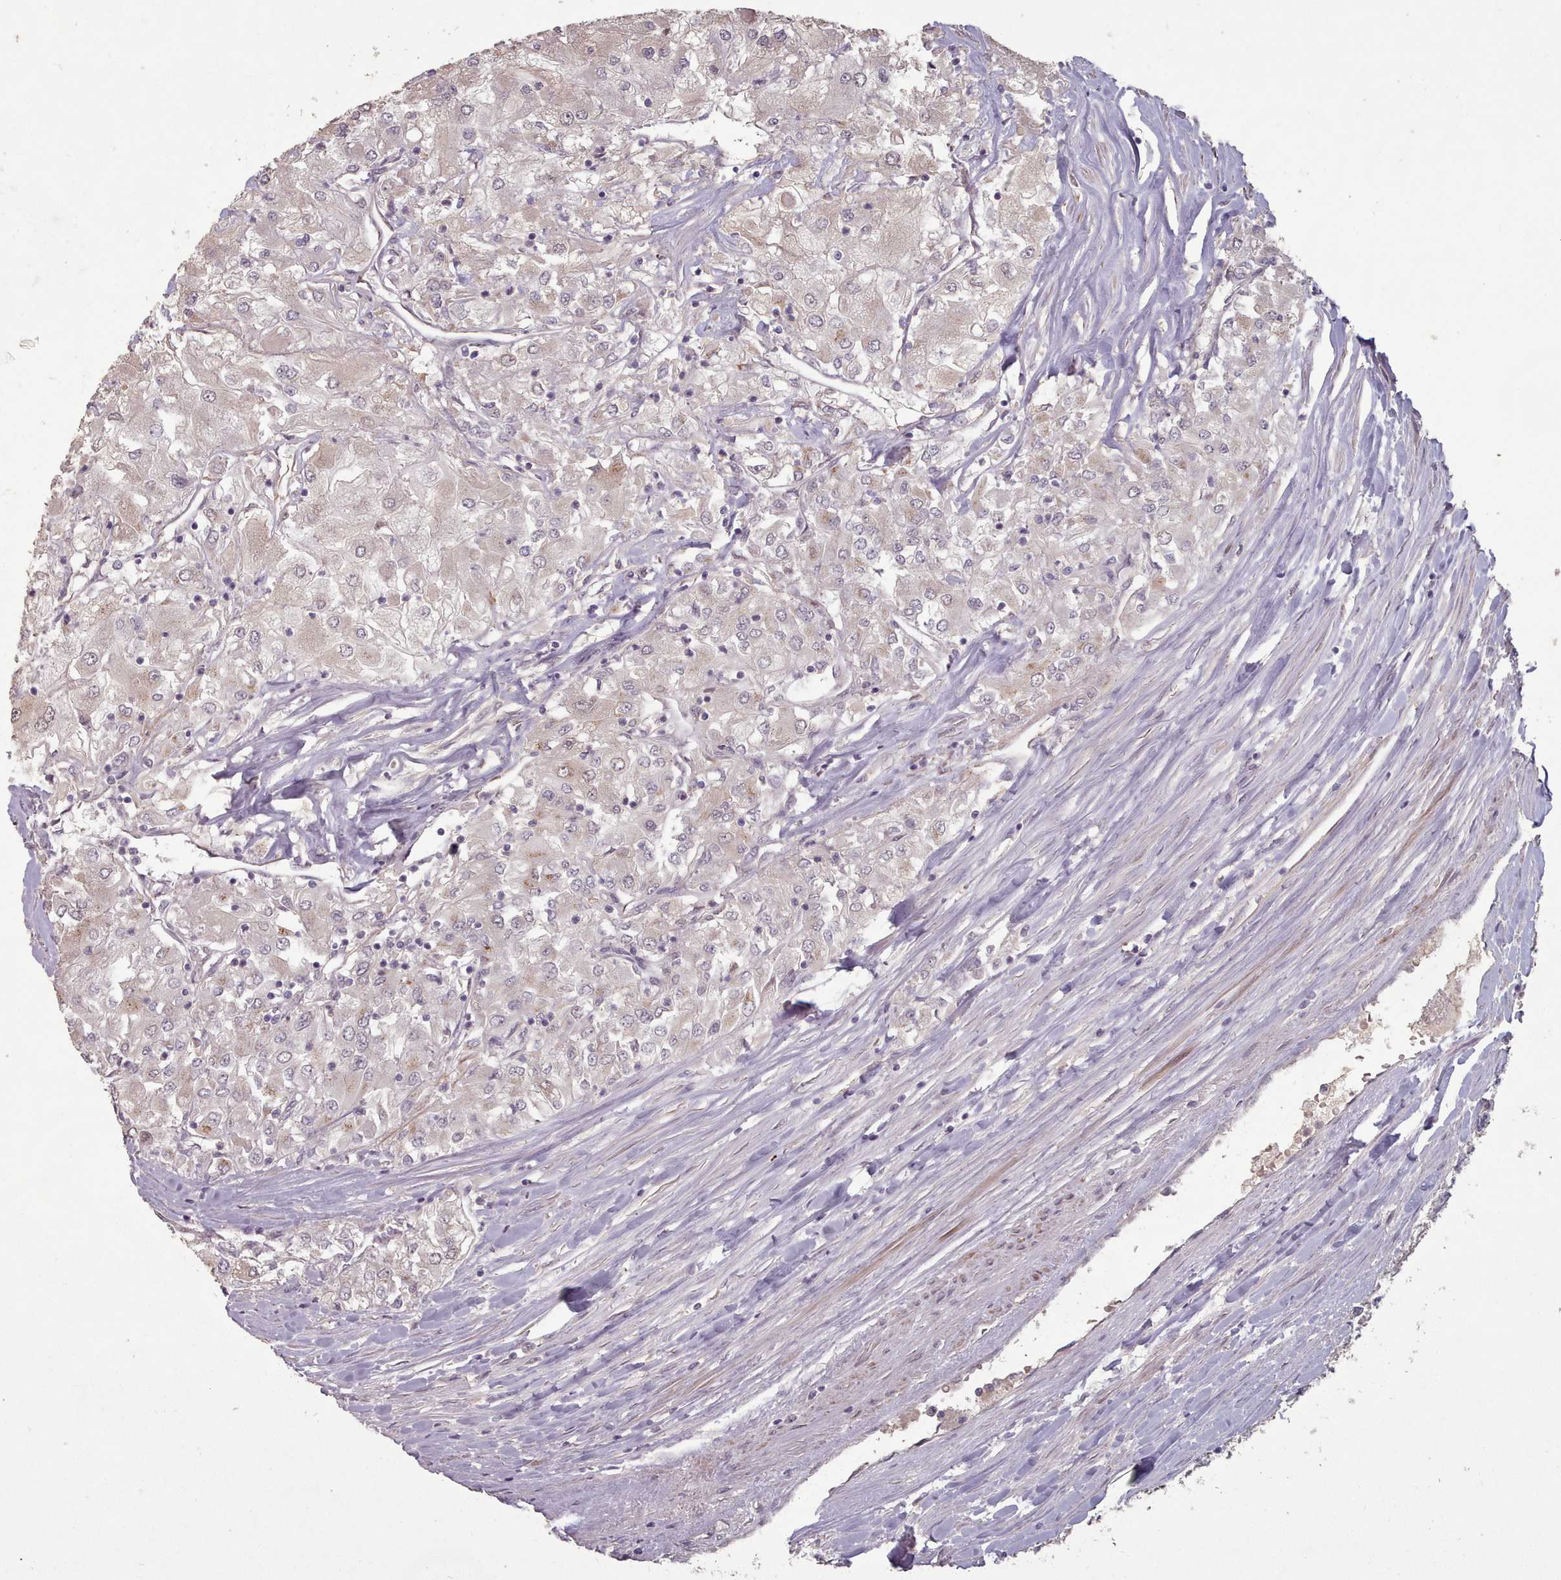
{"staining": {"intensity": "weak", "quantity": "<25%", "location": "cytoplasmic/membranous"}, "tissue": "renal cancer", "cell_type": "Tumor cells", "image_type": "cancer", "snomed": [{"axis": "morphology", "description": "Adenocarcinoma, NOS"}, {"axis": "topography", "description": "Kidney"}], "caption": "Immunohistochemistry of renal cancer displays no staining in tumor cells. (DAB immunohistochemistry (IHC), high magnification).", "gene": "ERCC6L", "patient": {"sex": "male", "age": 80}}